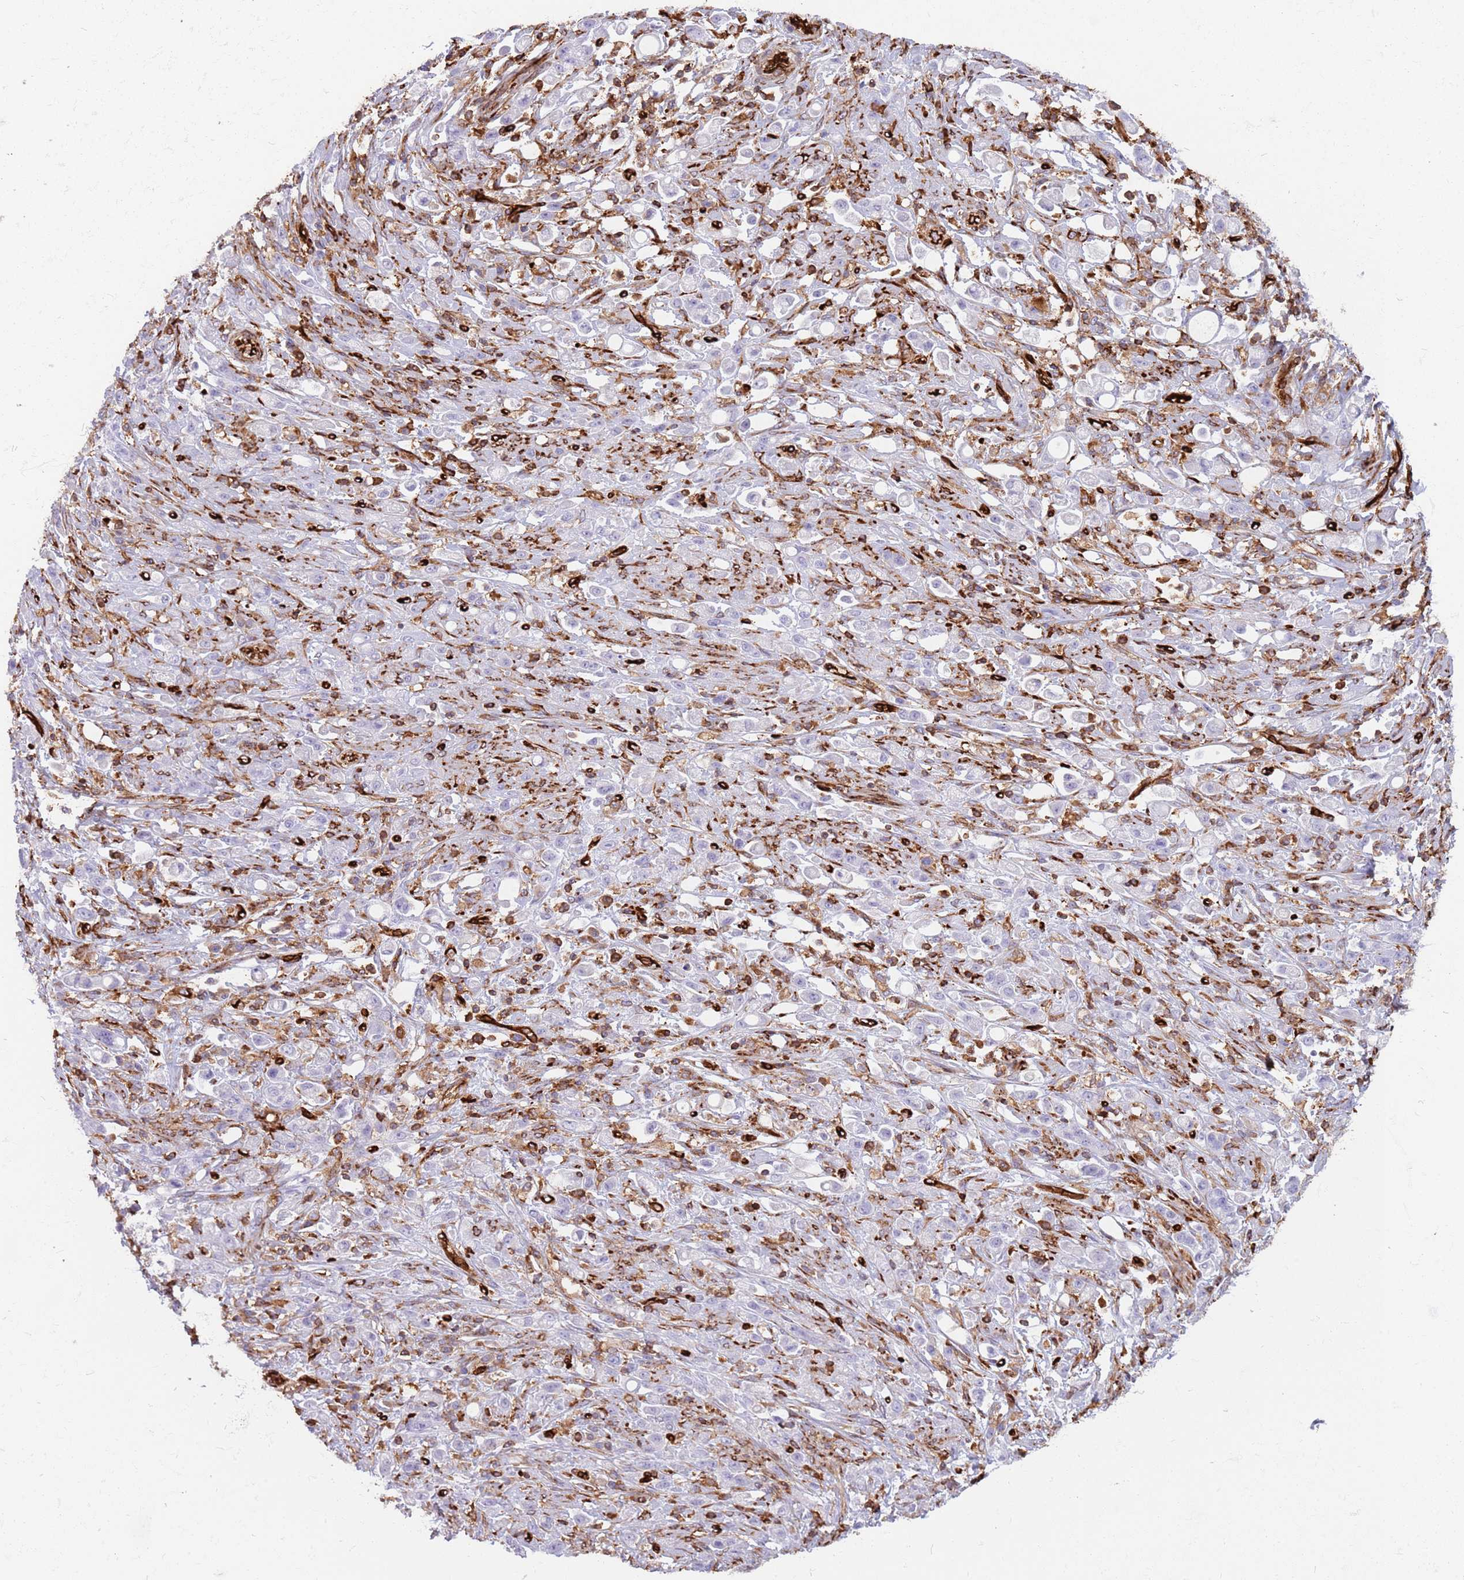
{"staining": {"intensity": "negative", "quantity": "none", "location": "none"}, "tissue": "stomach cancer", "cell_type": "Tumor cells", "image_type": "cancer", "snomed": [{"axis": "morphology", "description": "Adenocarcinoma, NOS"}, {"axis": "topography", "description": "Stomach"}], "caption": "Human adenocarcinoma (stomach) stained for a protein using IHC demonstrates no expression in tumor cells.", "gene": "KBTBD7", "patient": {"sex": "female", "age": 60}}